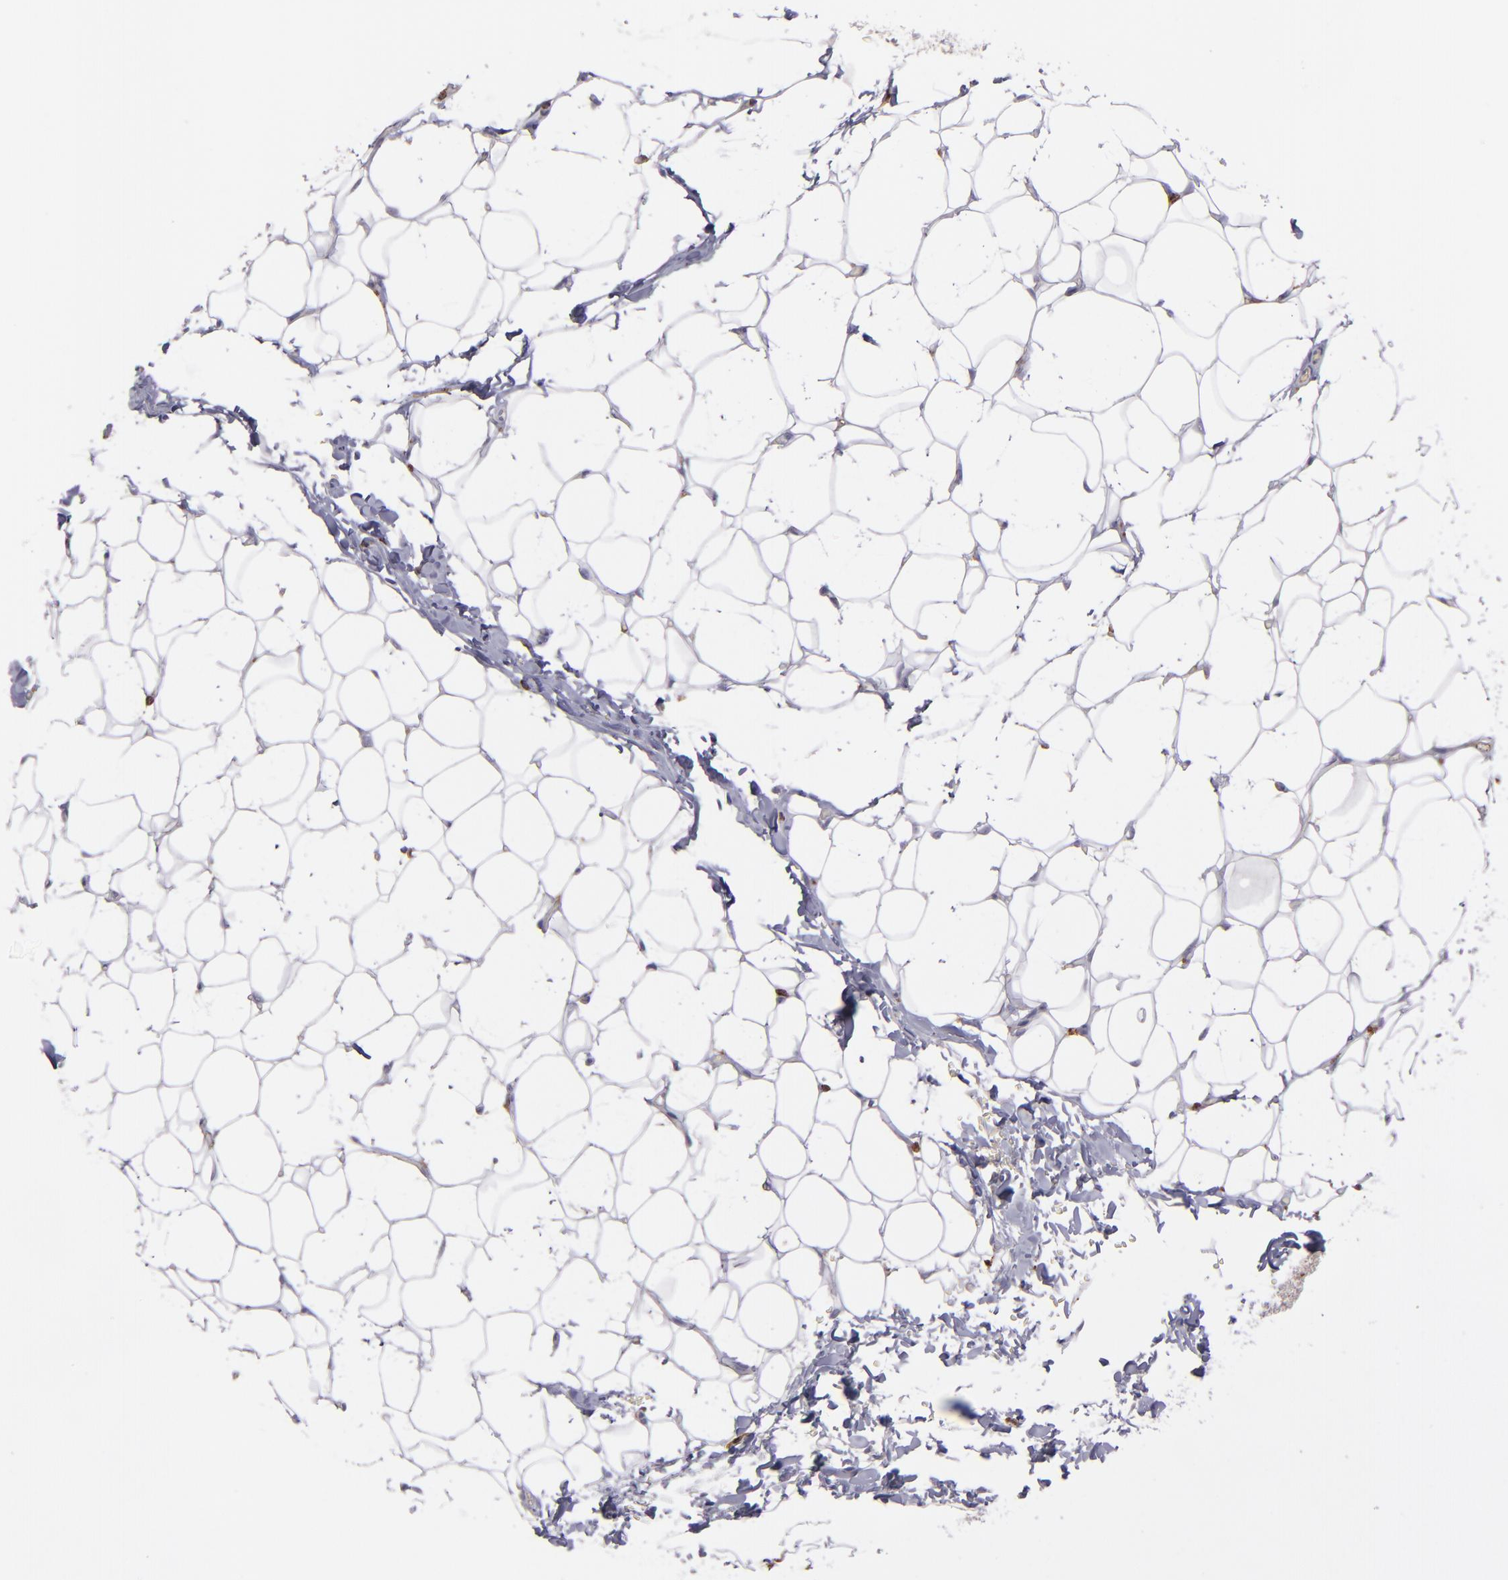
{"staining": {"intensity": "negative", "quantity": "none", "location": "none"}, "tissue": "adipose tissue", "cell_type": "Adipocytes", "image_type": "normal", "snomed": [{"axis": "morphology", "description": "Normal tissue, NOS"}, {"axis": "topography", "description": "Soft tissue"}], "caption": "This is an immunohistochemistry (IHC) micrograph of normal adipose tissue. There is no expression in adipocytes.", "gene": "C1QA", "patient": {"sex": "male", "age": 26}}